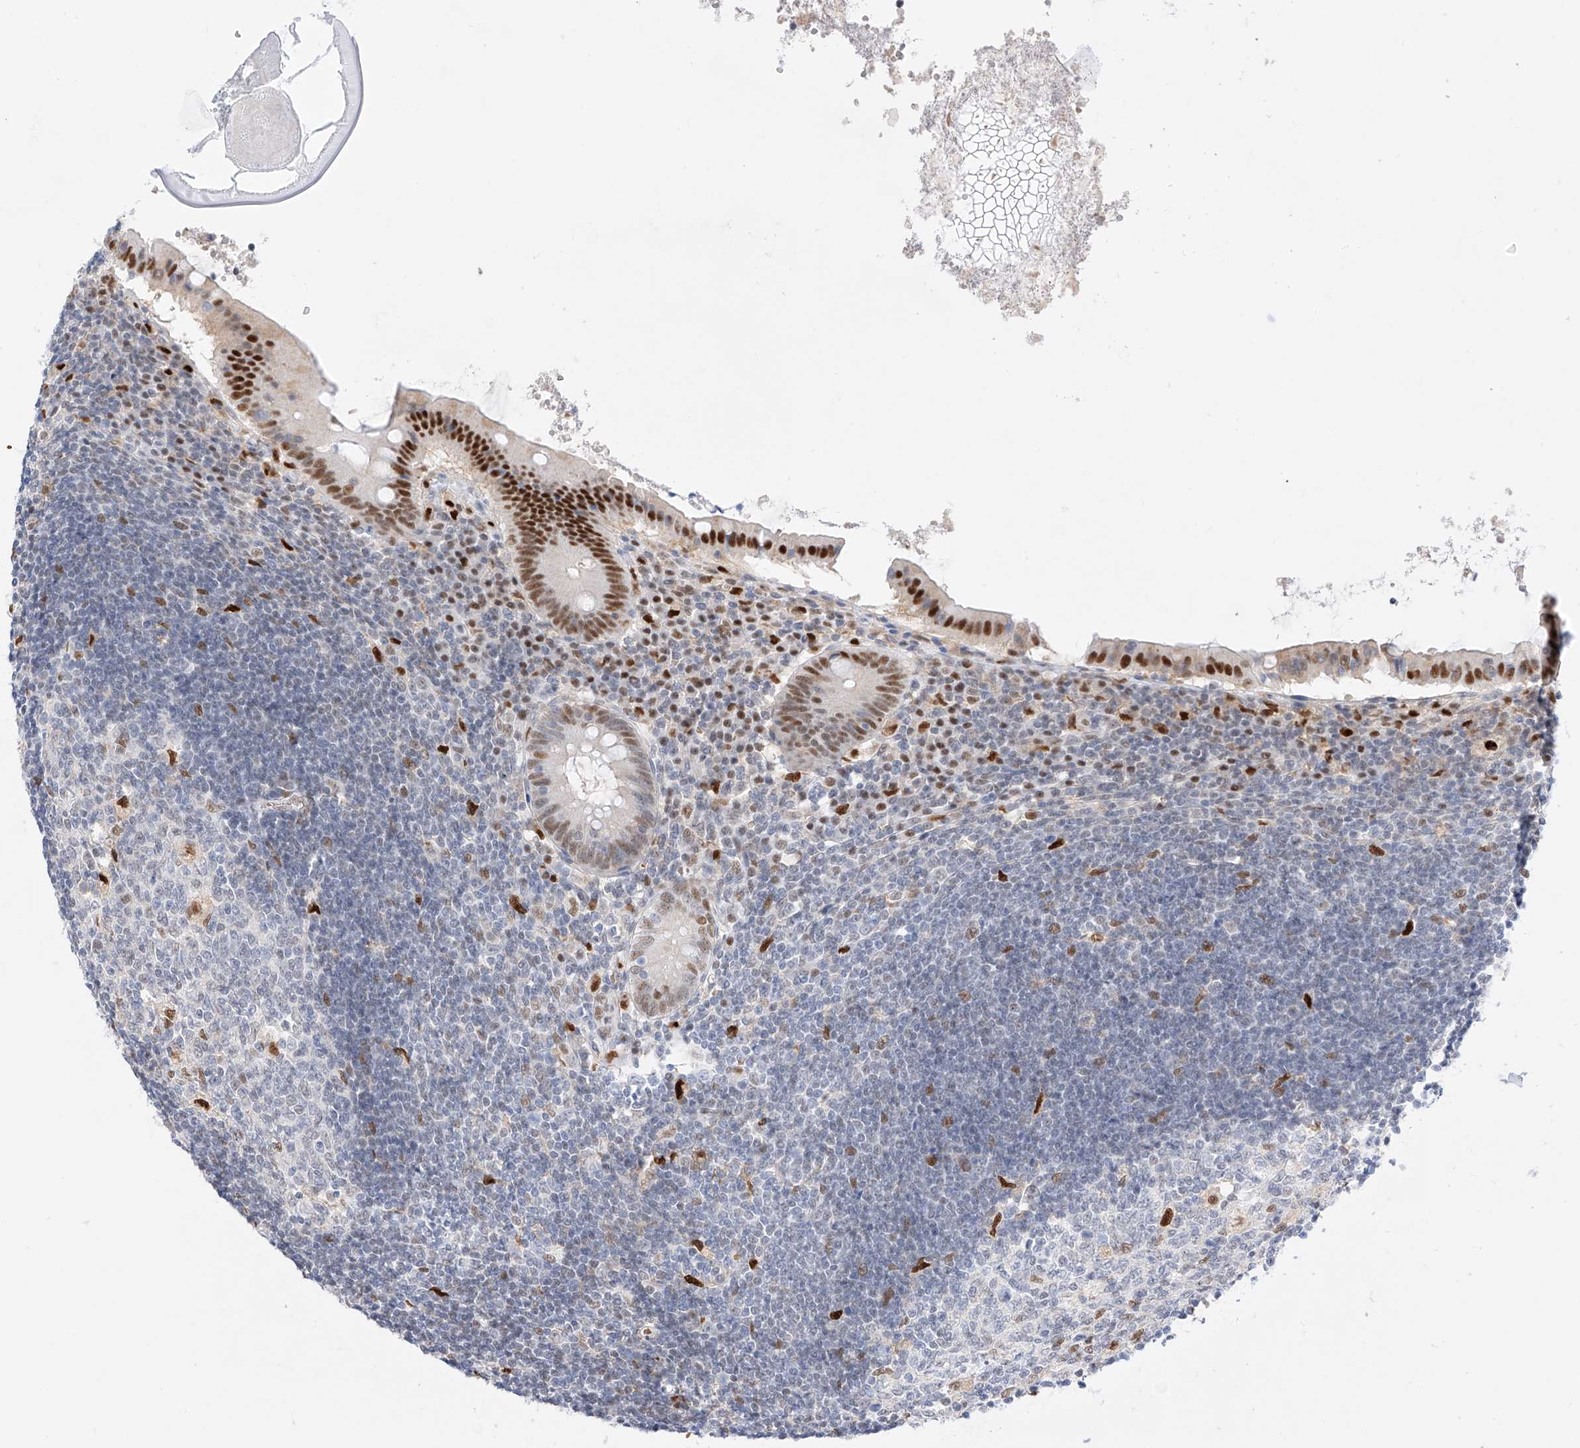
{"staining": {"intensity": "moderate", "quantity": ">75%", "location": "nuclear"}, "tissue": "appendix", "cell_type": "Glandular cells", "image_type": "normal", "snomed": [{"axis": "morphology", "description": "Normal tissue, NOS"}, {"axis": "topography", "description": "Appendix"}], "caption": "About >75% of glandular cells in unremarkable human appendix show moderate nuclear protein staining as visualized by brown immunohistochemical staining.", "gene": "APIP", "patient": {"sex": "female", "age": 54}}